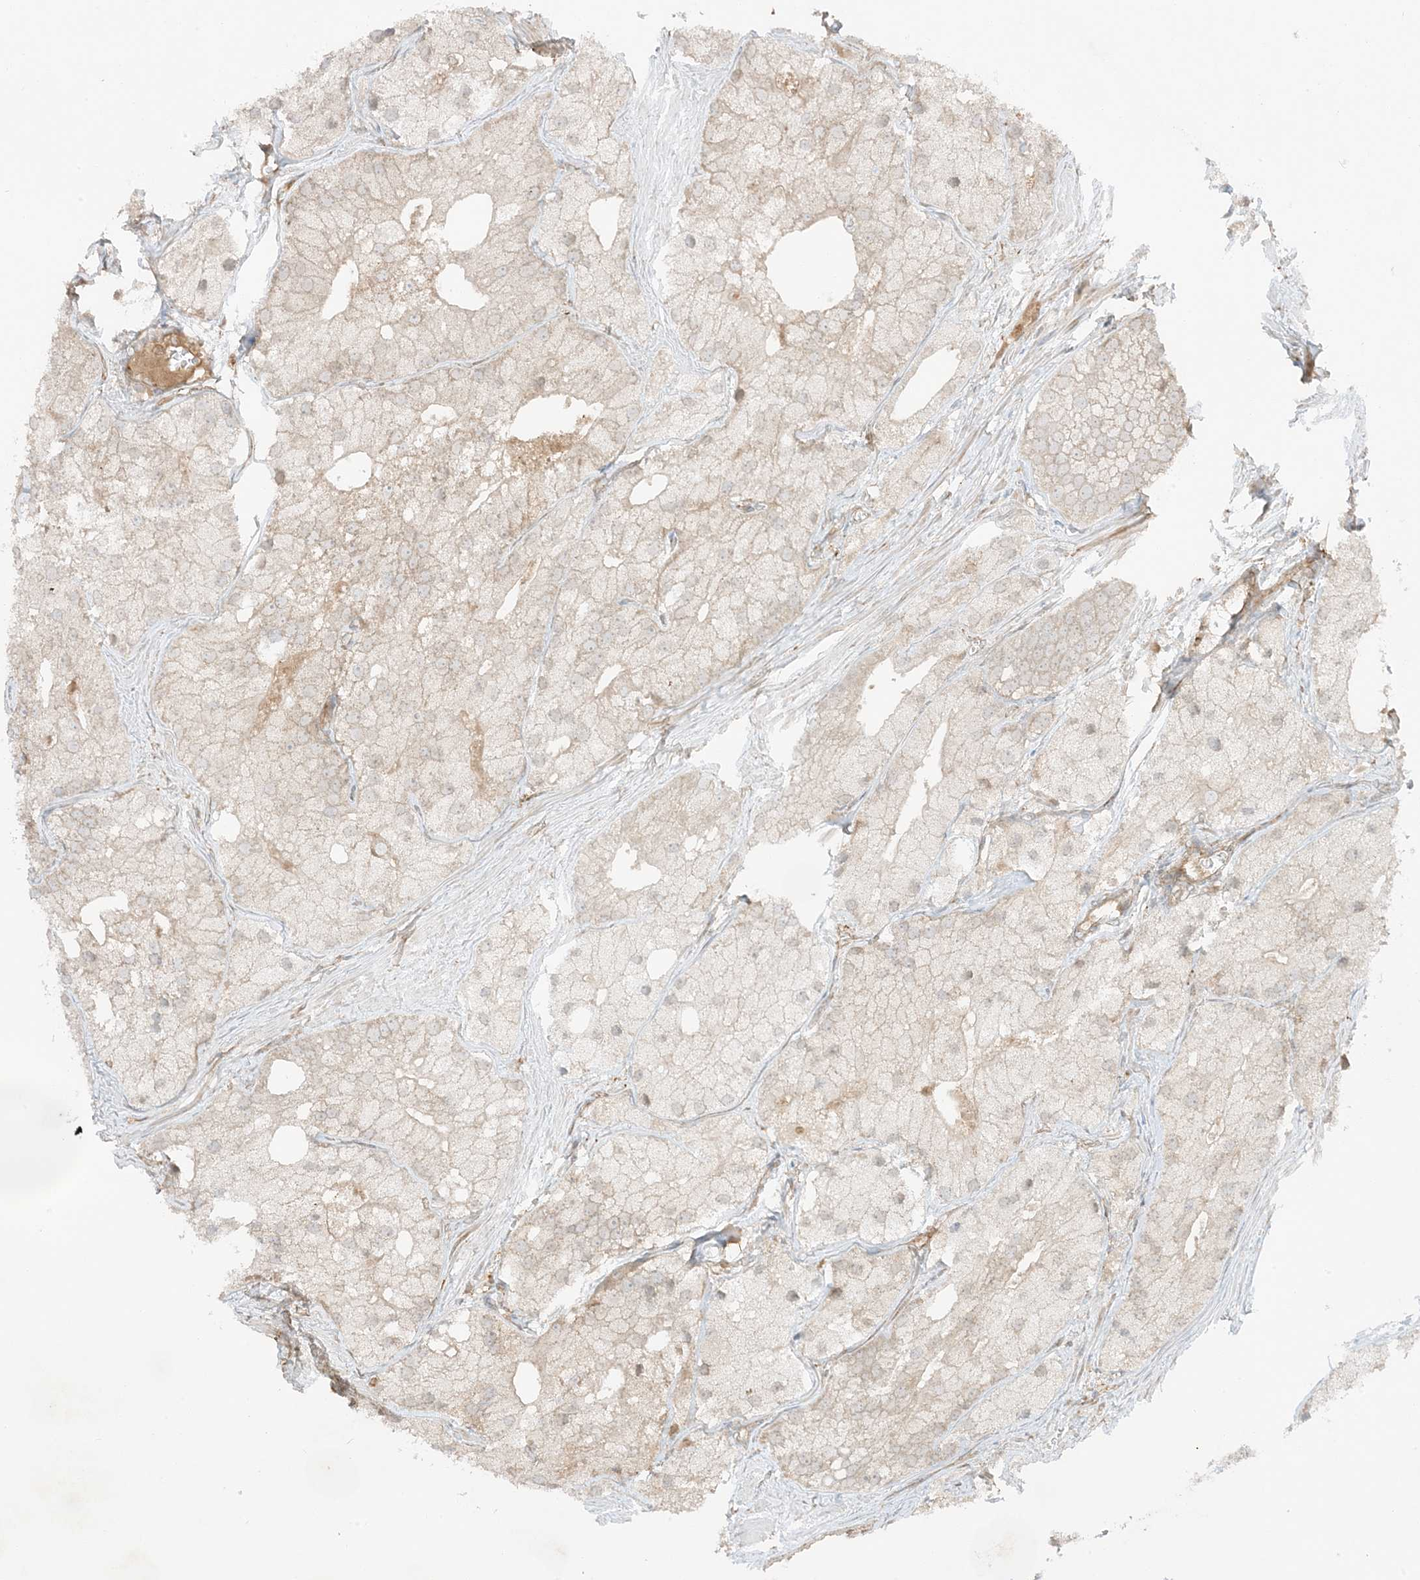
{"staining": {"intensity": "negative", "quantity": "none", "location": "none"}, "tissue": "prostate cancer", "cell_type": "Tumor cells", "image_type": "cancer", "snomed": [{"axis": "morphology", "description": "Adenocarcinoma, Low grade"}, {"axis": "topography", "description": "Prostate"}], "caption": "This micrograph is of prostate cancer (adenocarcinoma (low-grade)) stained with IHC to label a protein in brown with the nuclei are counter-stained blue. There is no positivity in tumor cells.", "gene": "SLC25A12", "patient": {"sex": "male", "age": 69}}